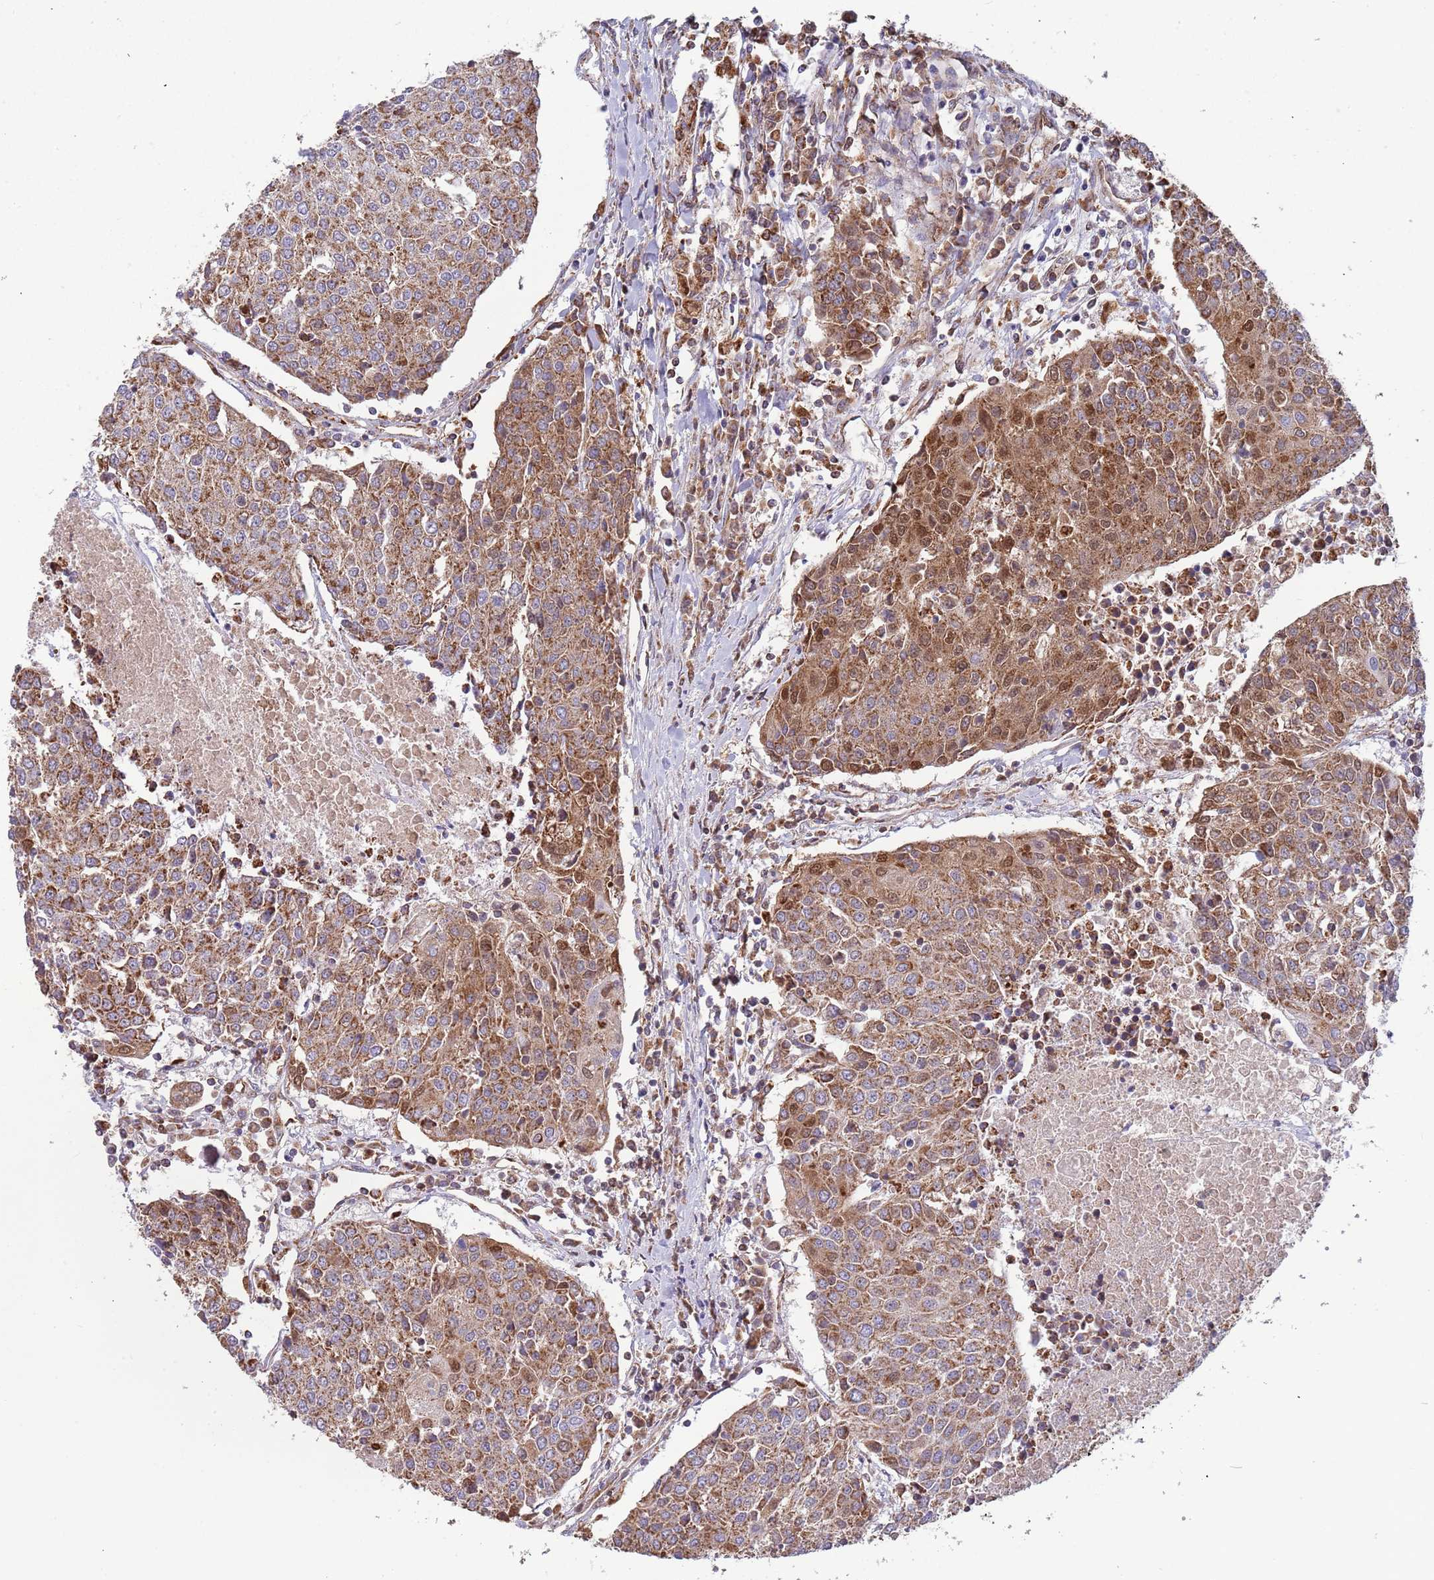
{"staining": {"intensity": "moderate", "quantity": ">75%", "location": "cytoplasmic/membranous"}, "tissue": "urothelial cancer", "cell_type": "Tumor cells", "image_type": "cancer", "snomed": [{"axis": "morphology", "description": "Urothelial carcinoma, High grade"}, {"axis": "topography", "description": "Urinary bladder"}], "caption": "Urothelial carcinoma (high-grade) stained with immunohistochemistry demonstrates moderate cytoplasmic/membranous staining in approximately >75% of tumor cells. The protein of interest is stained brown, and the nuclei are stained in blue (DAB IHC with brightfield microscopy, high magnification).", "gene": "VPS16", "patient": {"sex": "female", "age": 85}}